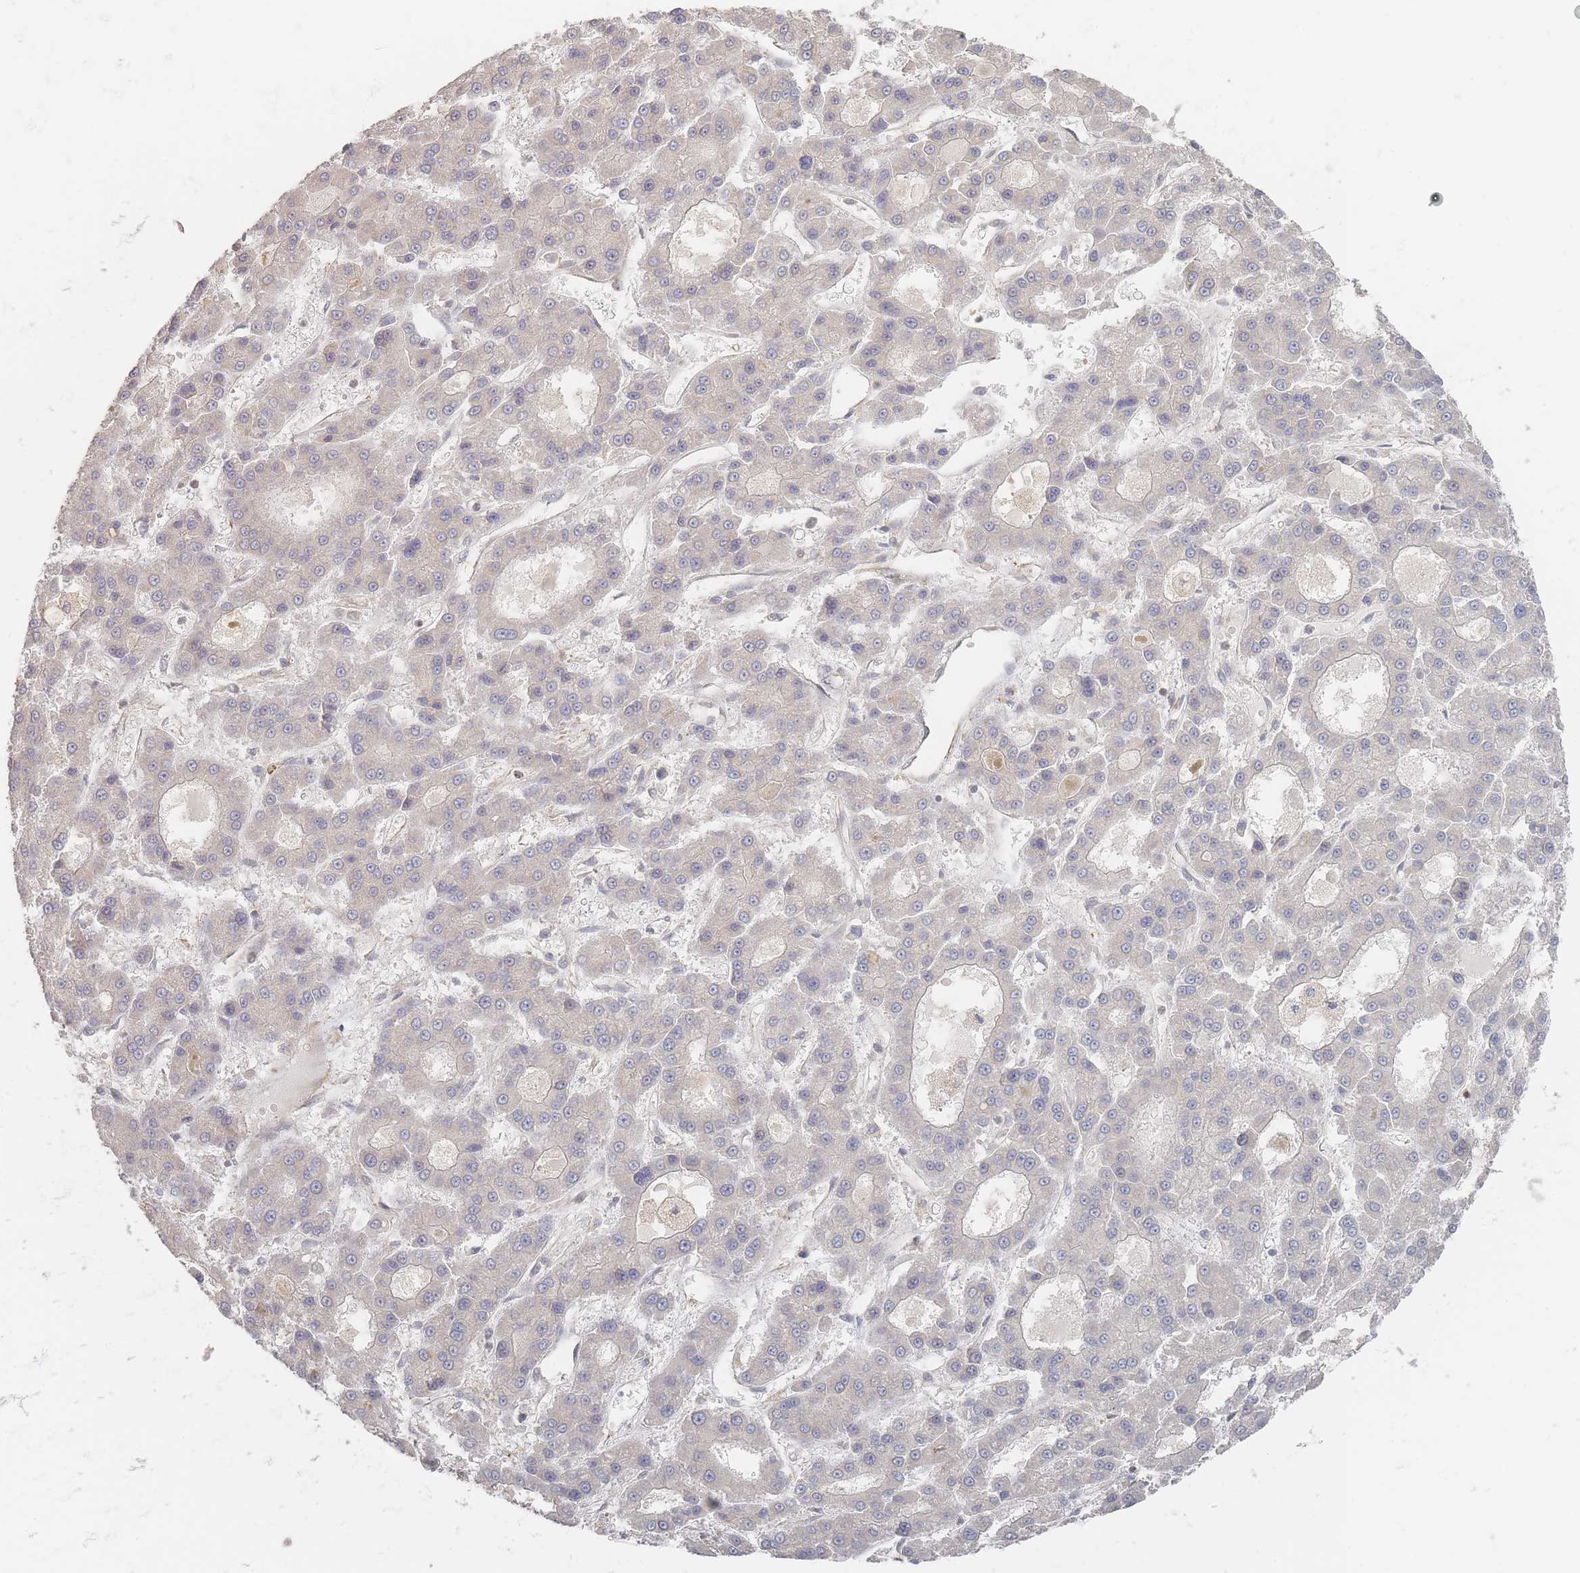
{"staining": {"intensity": "negative", "quantity": "none", "location": "none"}, "tissue": "liver cancer", "cell_type": "Tumor cells", "image_type": "cancer", "snomed": [{"axis": "morphology", "description": "Carcinoma, Hepatocellular, NOS"}, {"axis": "topography", "description": "Liver"}], "caption": "A high-resolution photomicrograph shows IHC staining of liver cancer, which displays no significant positivity in tumor cells.", "gene": "GLE1", "patient": {"sex": "male", "age": 70}}